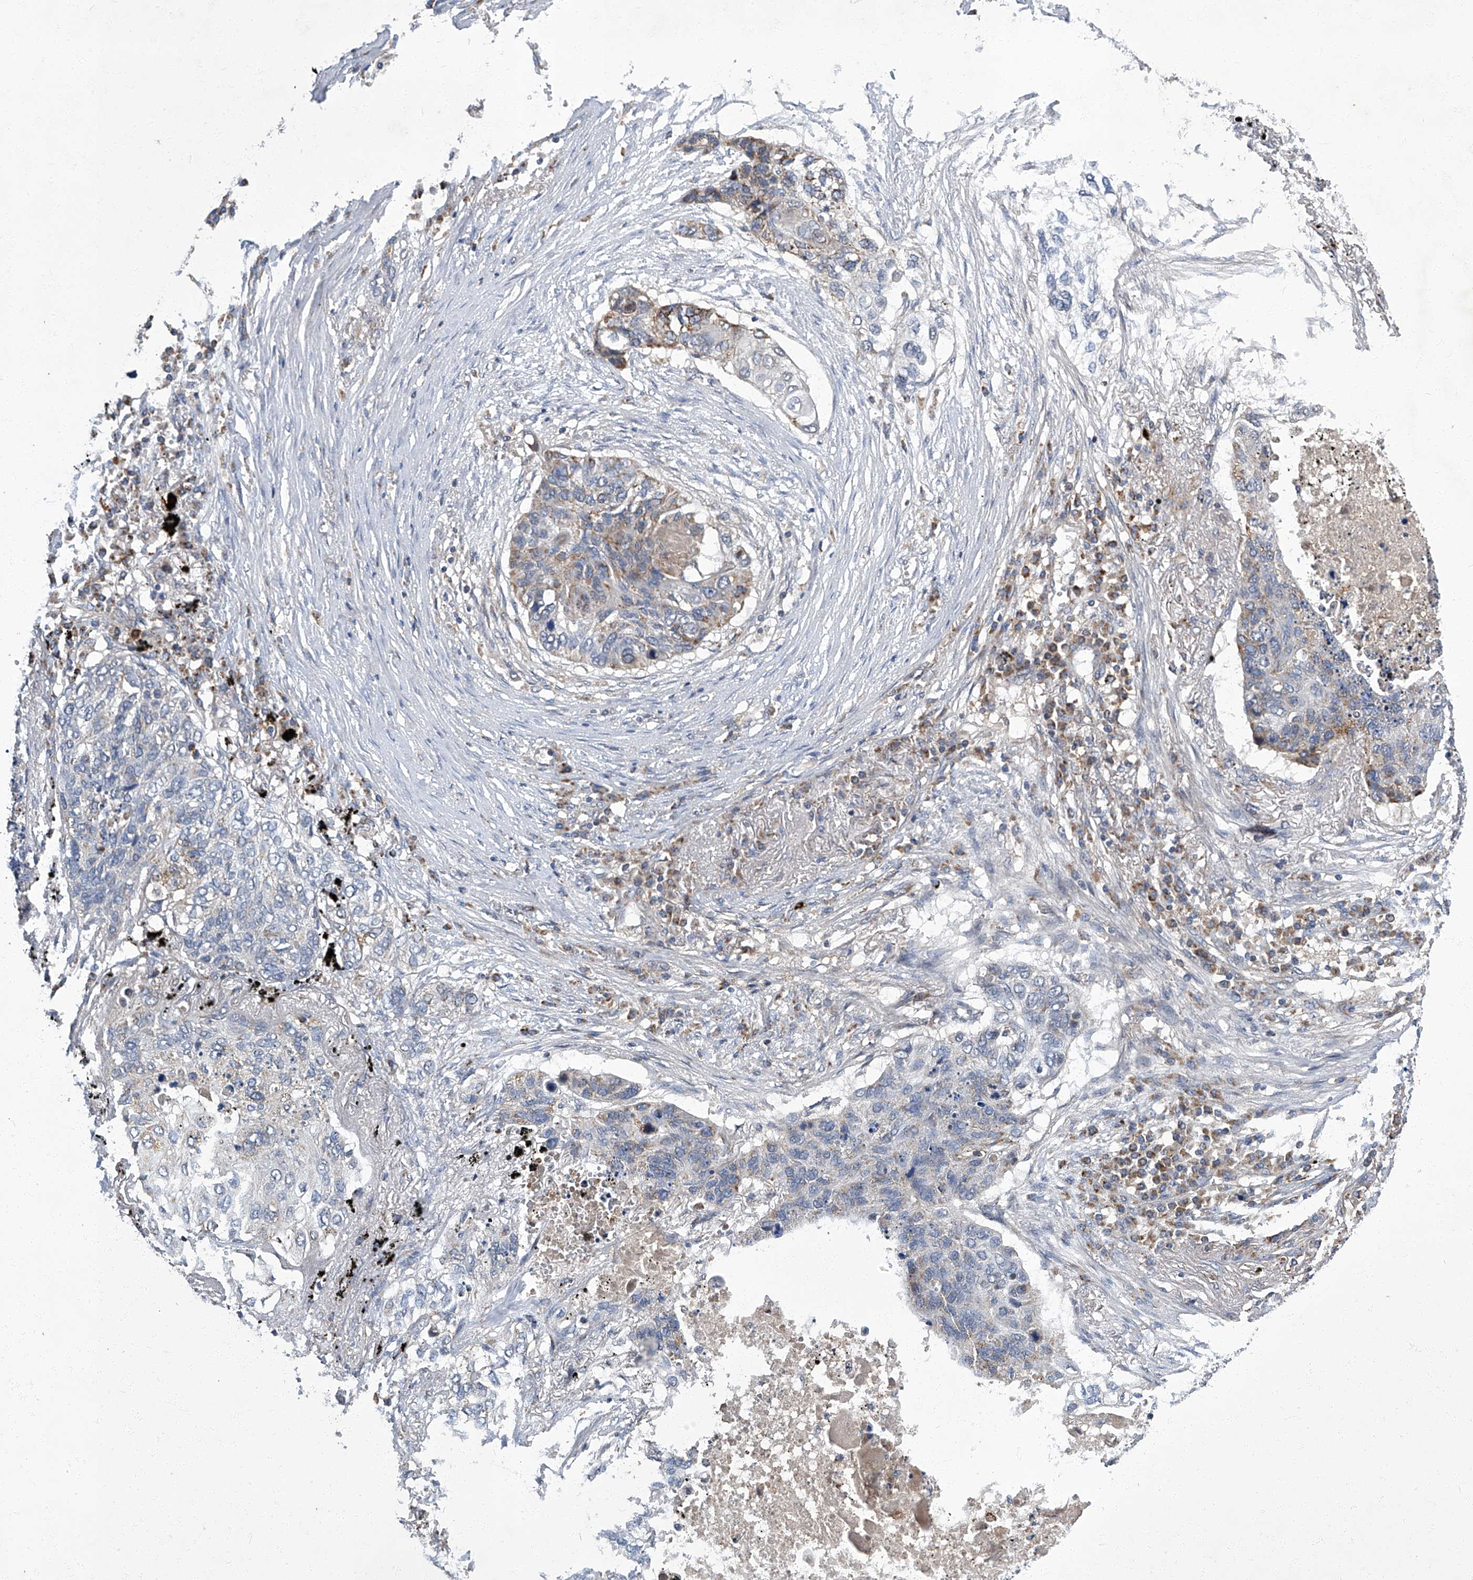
{"staining": {"intensity": "weak", "quantity": "<25%", "location": "cytoplasmic/membranous"}, "tissue": "lung cancer", "cell_type": "Tumor cells", "image_type": "cancer", "snomed": [{"axis": "morphology", "description": "Squamous cell carcinoma, NOS"}, {"axis": "topography", "description": "Lung"}], "caption": "Squamous cell carcinoma (lung) stained for a protein using IHC demonstrates no positivity tumor cells.", "gene": "TNFRSF13B", "patient": {"sex": "female", "age": 63}}